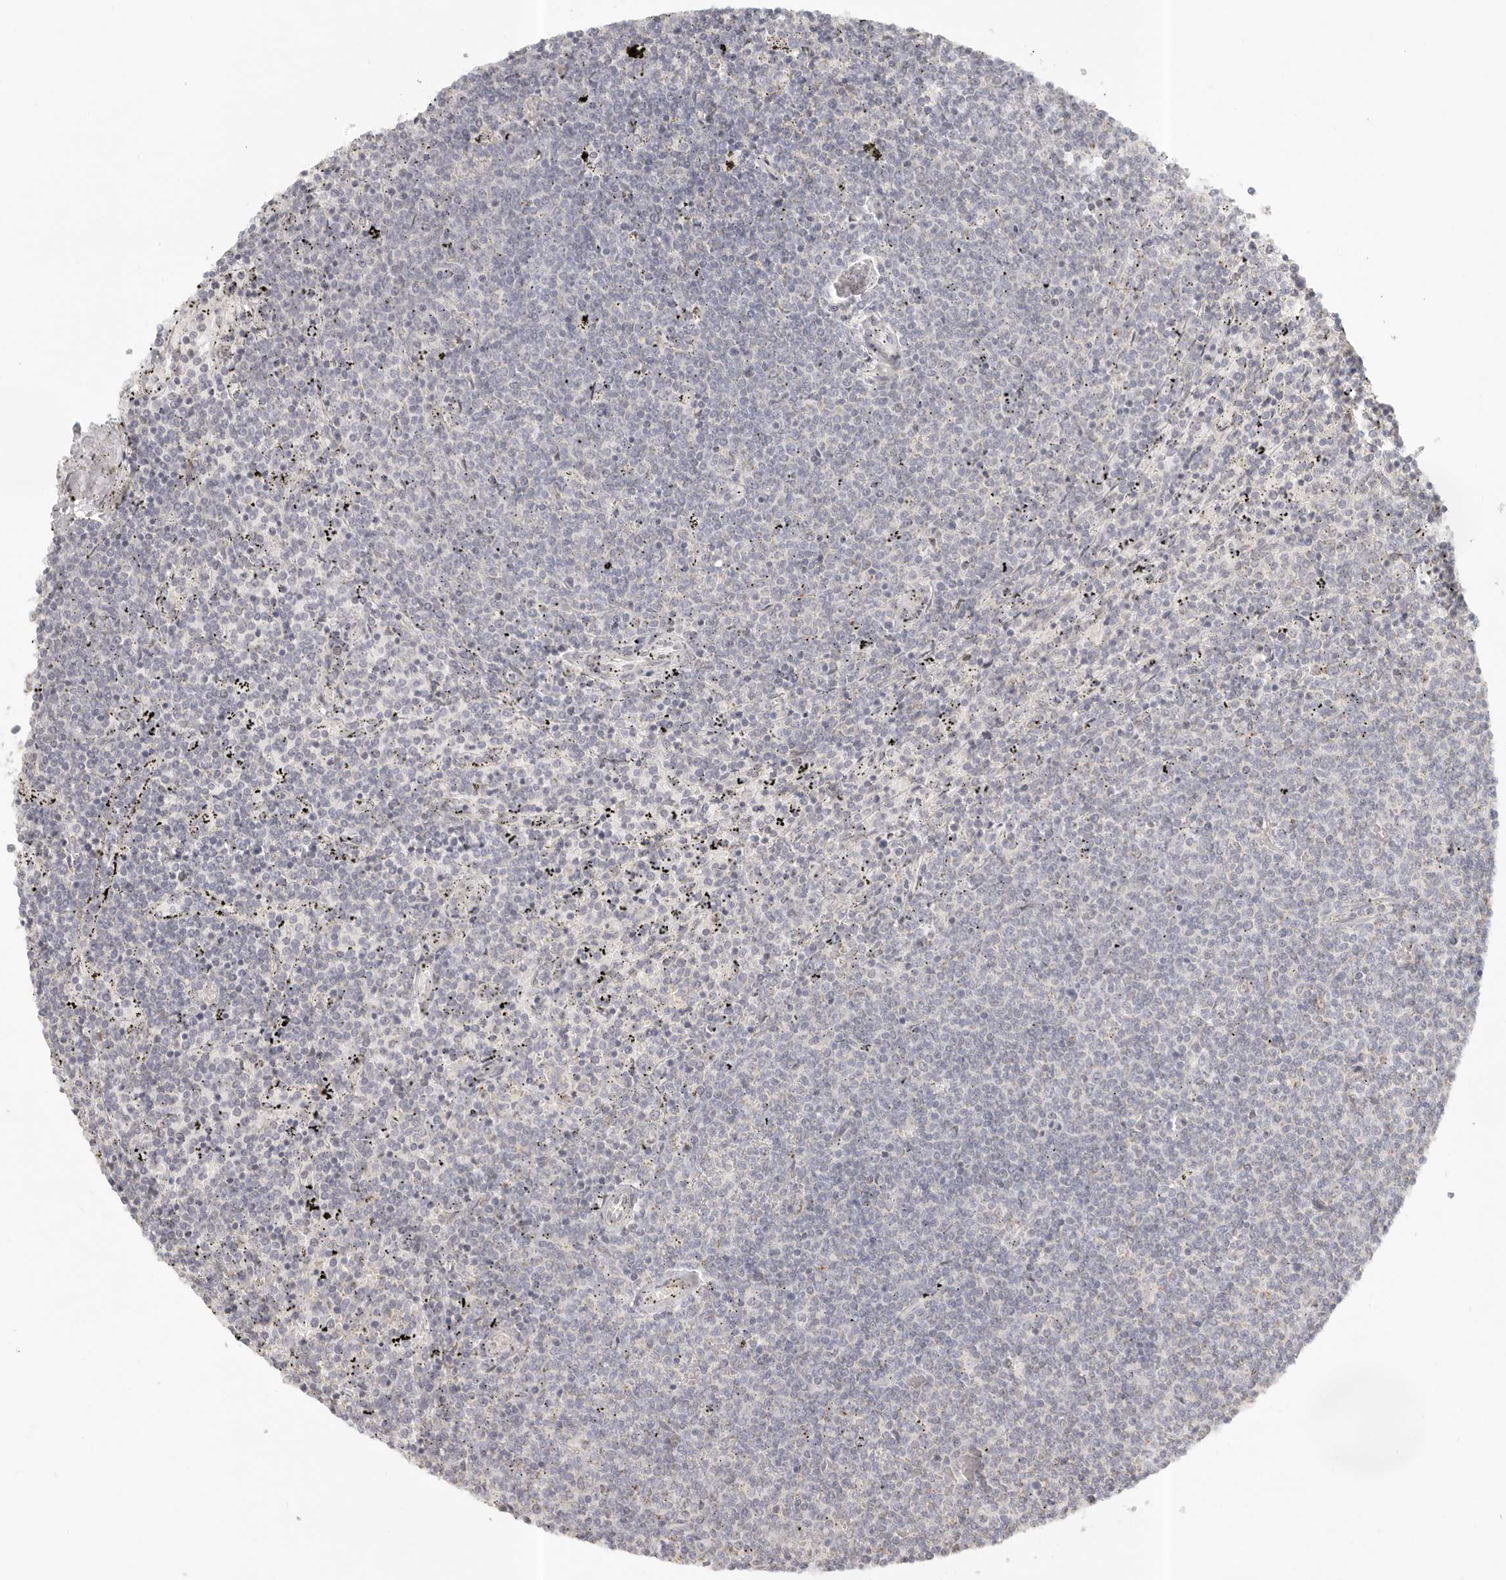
{"staining": {"intensity": "negative", "quantity": "none", "location": "none"}, "tissue": "lymphoma", "cell_type": "Tumor cells", "image_type": "cancer", "snomed": [{"axis": "morphology", "description": "Malignant lymphoma, non-Hodgkin's type, Low grade"}, {"axis": "topography", "description": "Spleen"}], "caption": "Tumor cells are negative for brown protein staining in low-grade malignant lymphoma, non-Hodgkin's type. Brightfield microscopy of immunohistochemistry stained with DAB (3,3'-diaminobenzidine) (brown) and hematoxylin (blue), captured at high magnification.", "gene": "KDF1", "patient": {"sex": "female", "age": 50}}